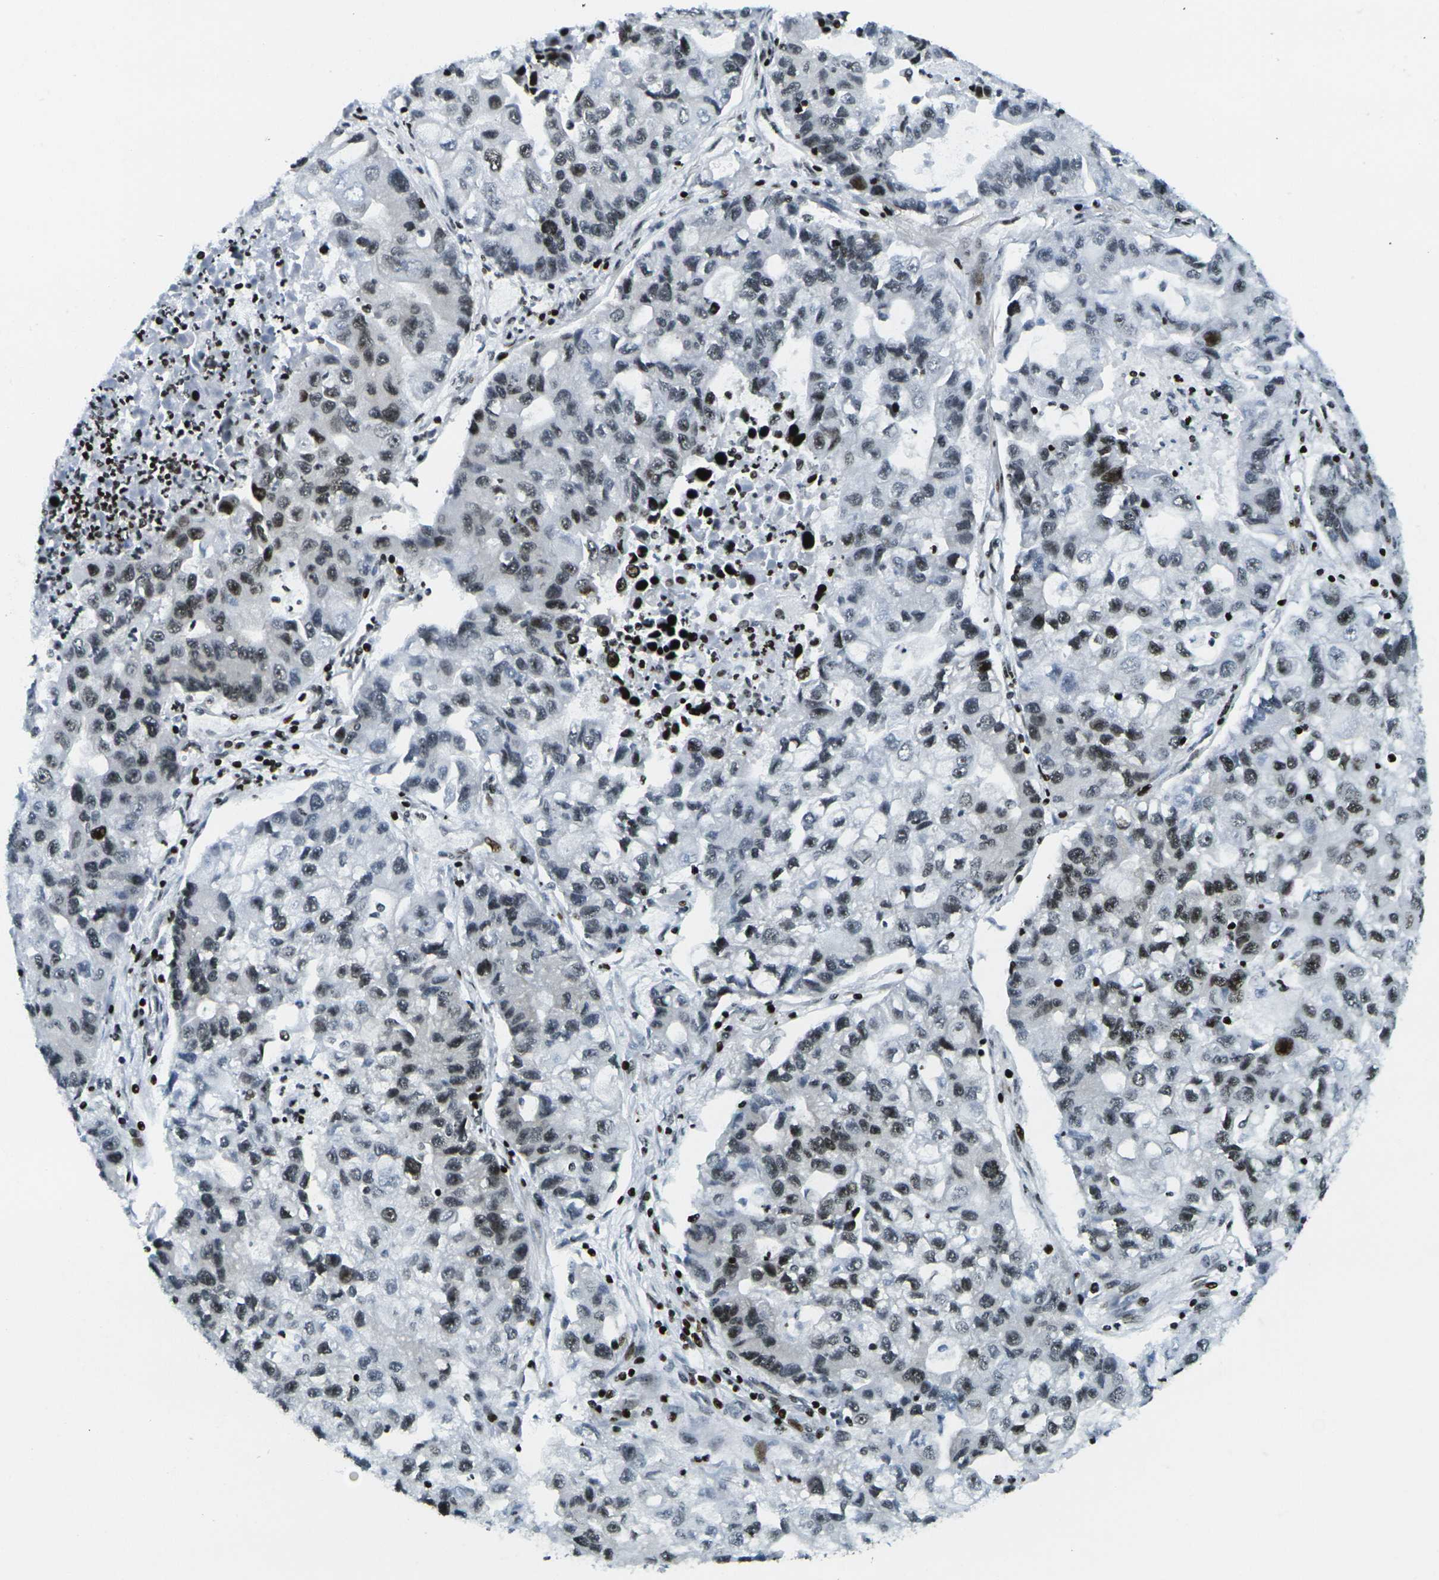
{"staining": {"intensity": "moderate", "quantity": "<25%", "location": "nuclear"}, "tissue": "lung cancer", "cell_type": "Tumor cells", "image_type": "cancer", "snomed": [{"axis": "morphology", "description": "Adenocarcinoma, NOS"}, {"axis": "topography", "description": "Lung"}], "caption": "Adenocarcinoma (lung) stained with a brown dye exhibits moderate nuclear positive expression in about <25% of tumor cells.", "gene": "H3-3A", "patient": {"sex": "female", "age": 51}}